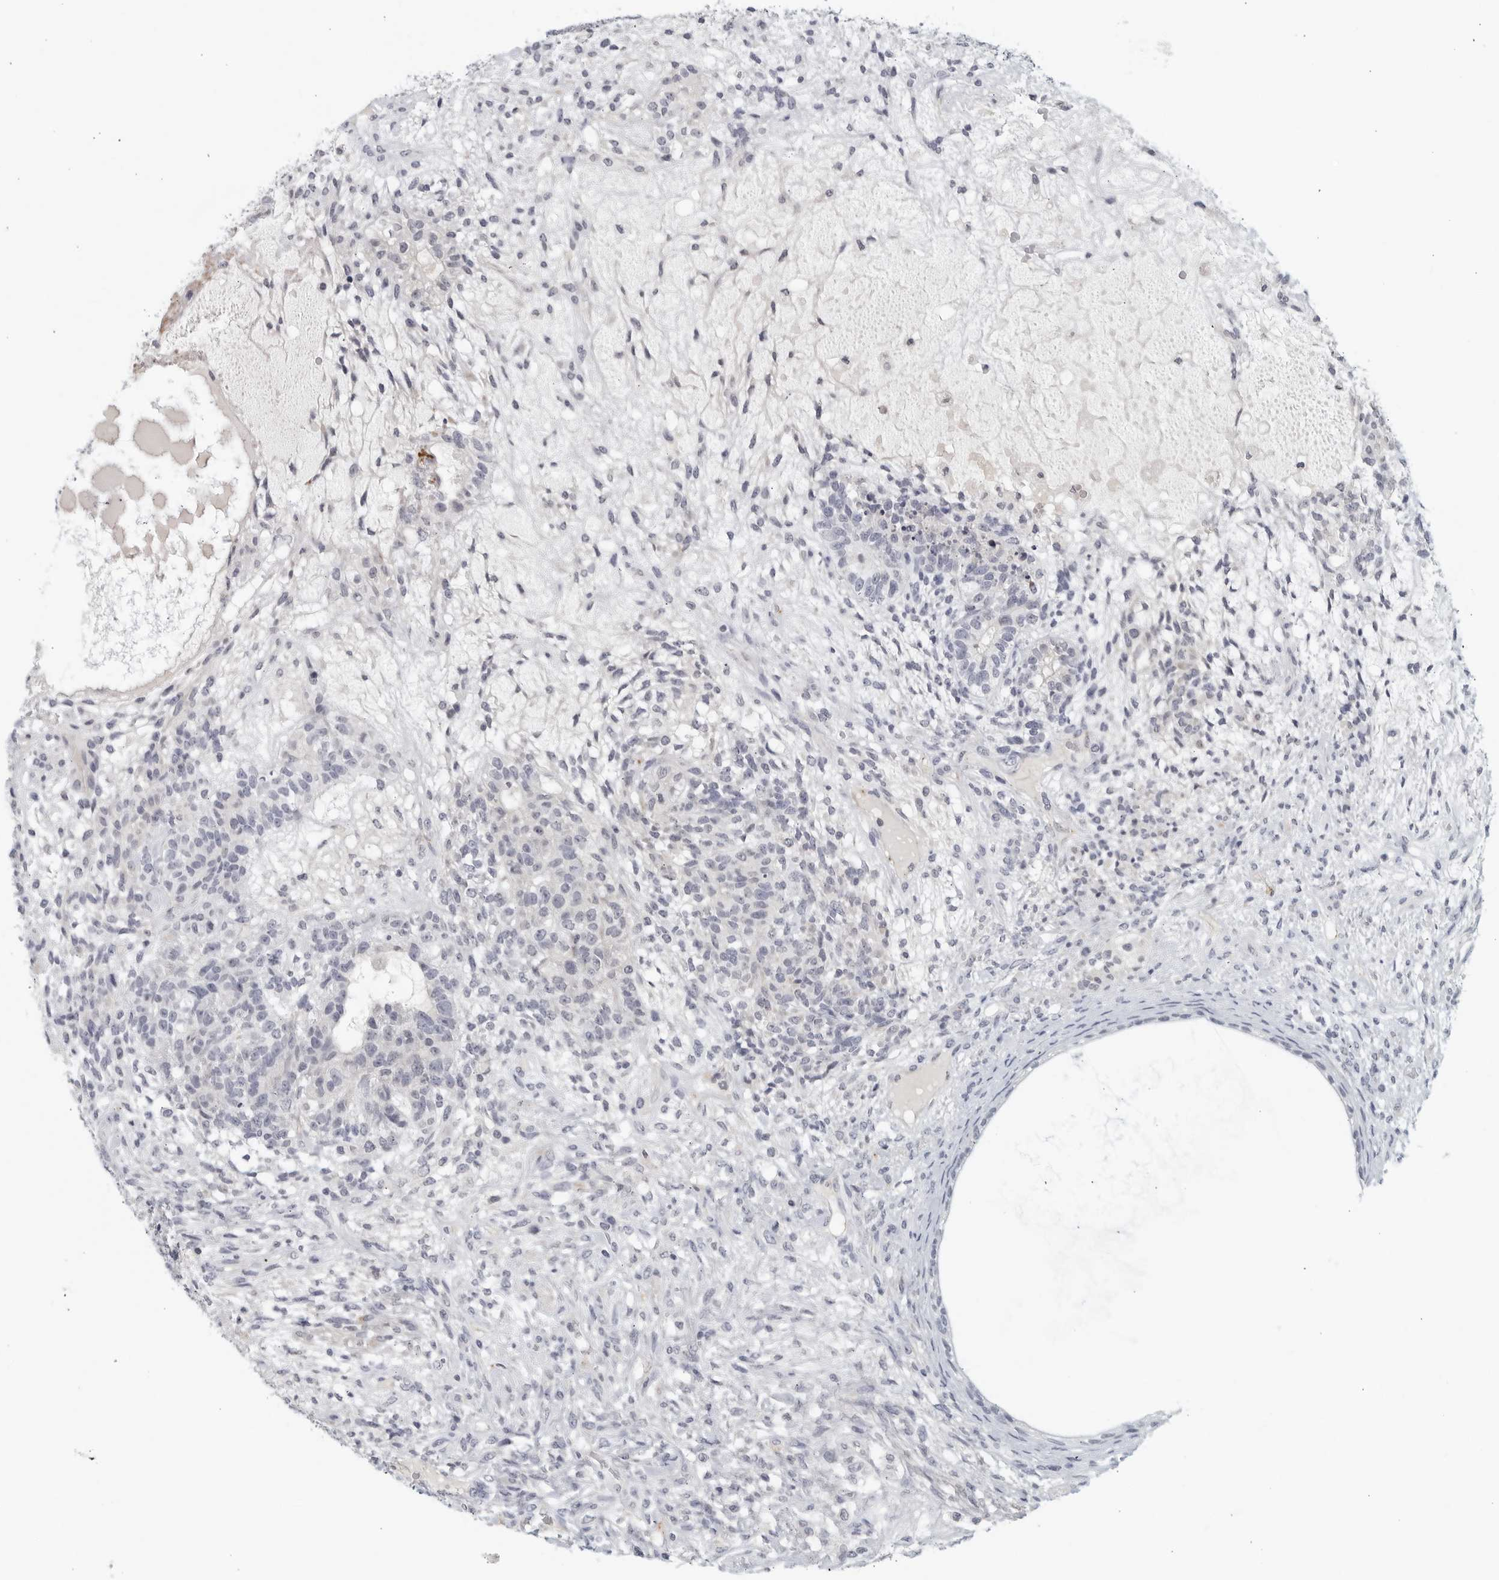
{"staining": {"intensity": "negative", "quantity": "none", "location": "none"}, "tissue": "testis cancer", "cell_type": "Tumor cells", "image_type": "cancer", "snomed": [{"axis": "morphology", "description": "Seminoma, NOS"}, {"axis": "morphology", "description": "Carcinoma, Embryonal, NOS"}, {"axis": "topography", "description": "Testis"}], "caption": "Tumor cells are negative for brown protein staining in testis cancer.", "gene": "MATN1", "patient": {"sex": "male", "age": 28}}